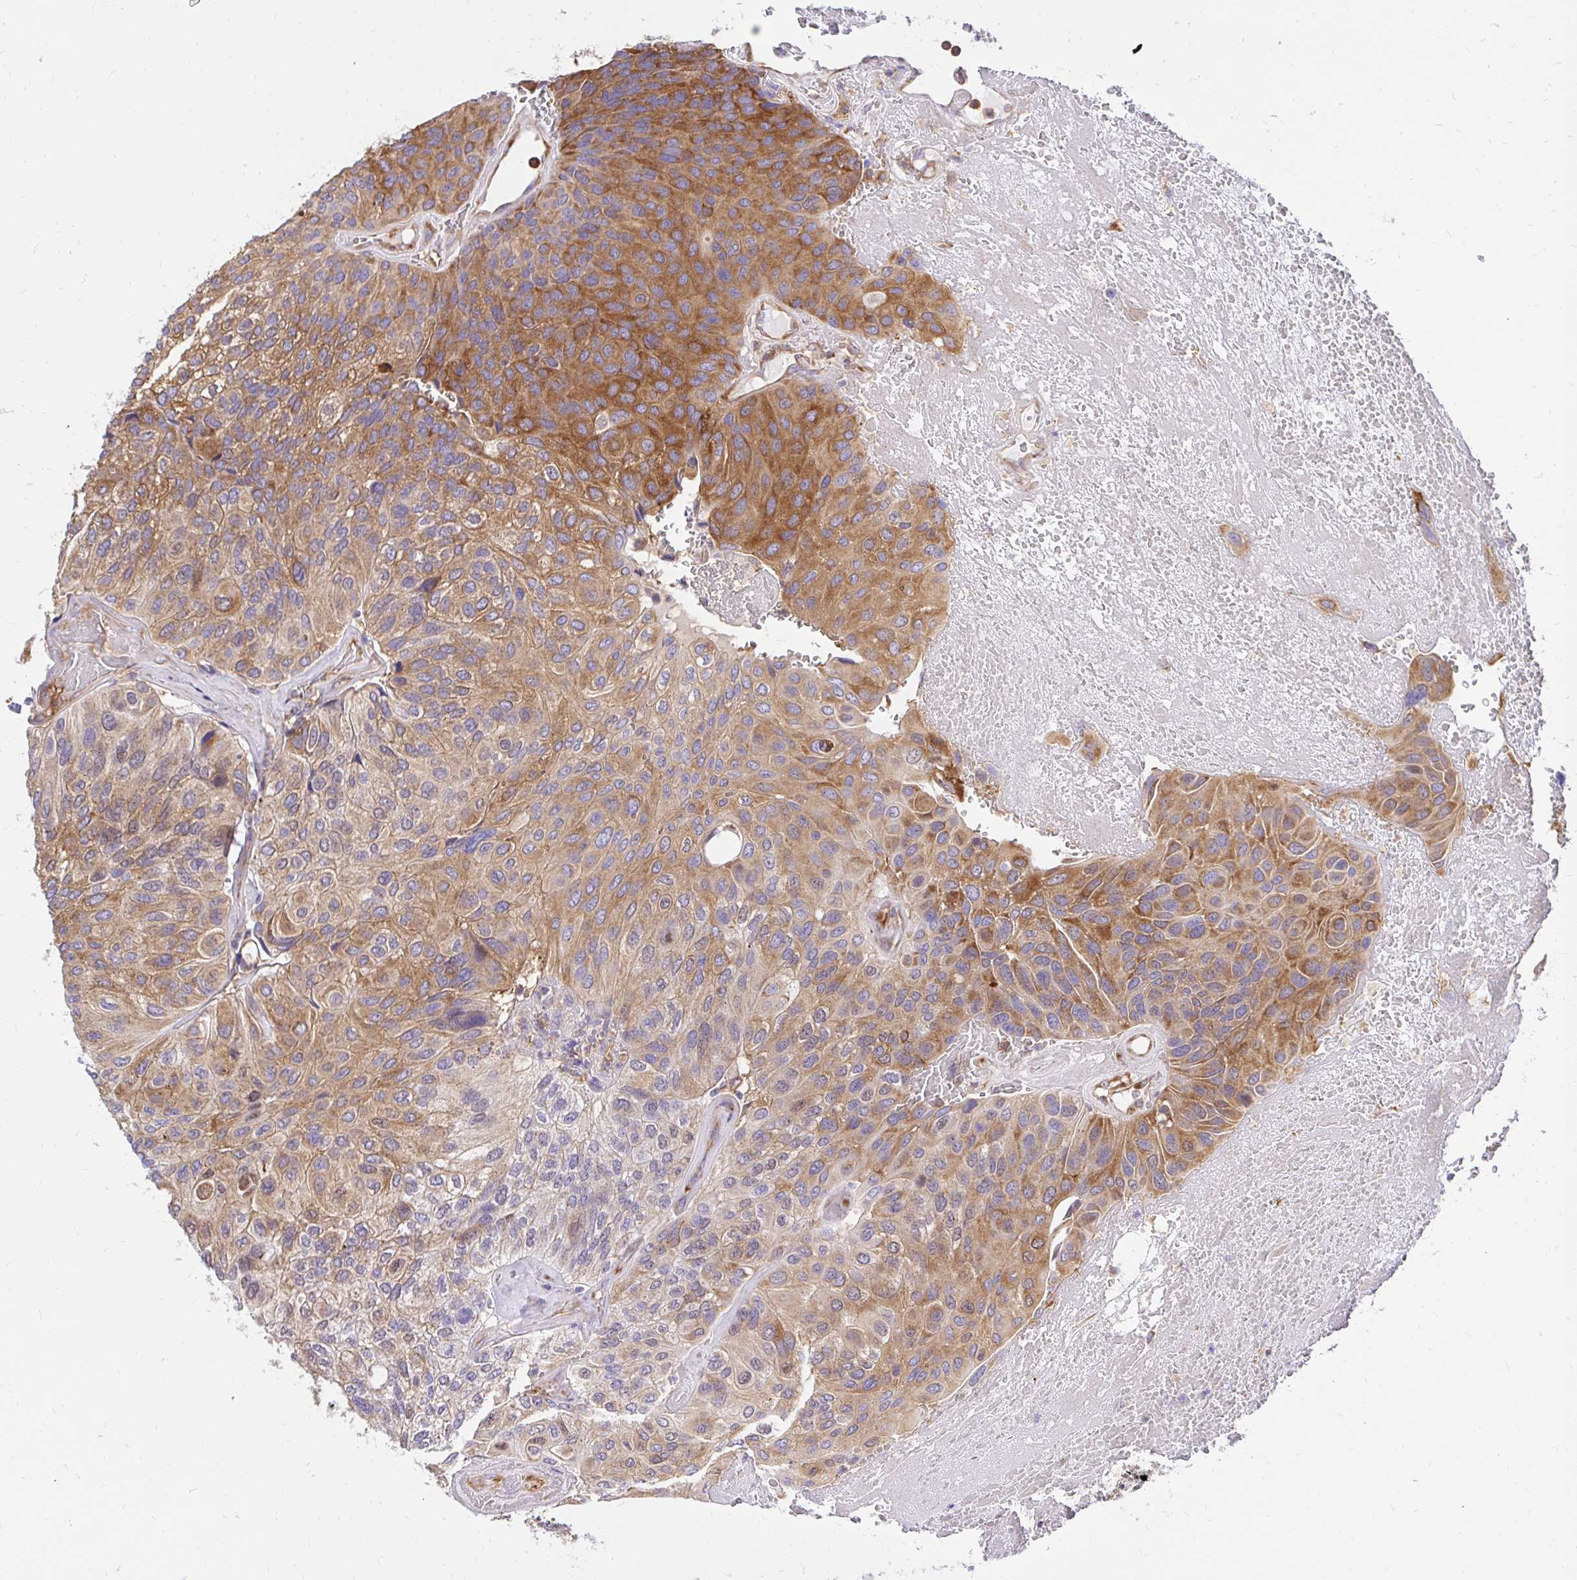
{"staining": {"intensity": "moderate", "quantity": "25%-75%", "location": "cytoplasmic/membranous"}, "tissue": "urothelial cancer", "cell_type": "Tumor cells", "image_type": "cancer", "snomed": [{"axis": "morphology", "description": "Urothelial carcinoma, High grade"}, {"axis": "topography", "description": "Urinary bladder"}], "caption": "The photomicrograph displays a brown stain indicating the presence of a protein in the cytoplasmic/membranous of tumor cells in urothelial cancer.", "gene": "ABCB10", "patient": {"sex": "male", "age": 66}}